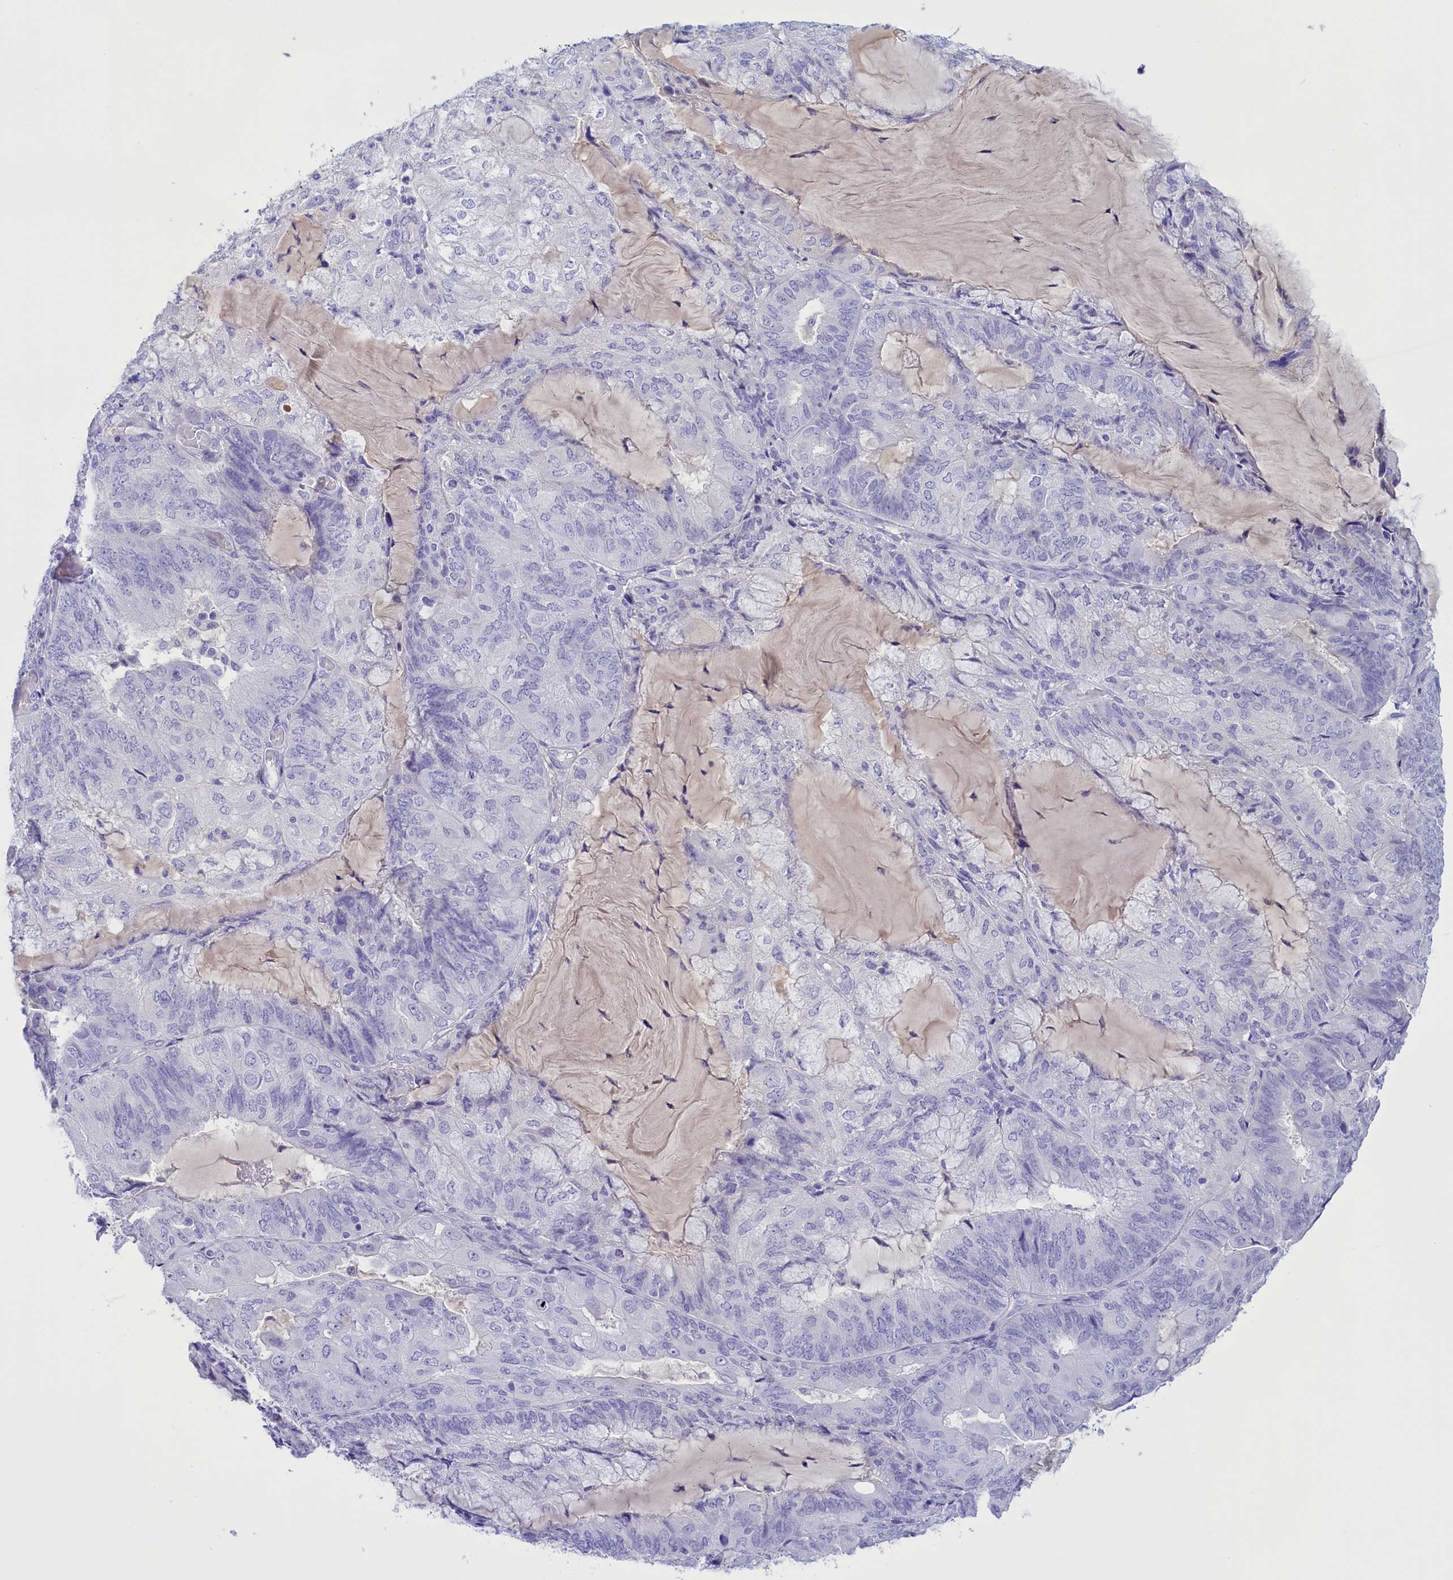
{"staining": {"intensity": "negative", "quantity": "none", "location": "none"}, "tissue": "endometrial cancer", "cell_type": "Tumor cells", "image_type": "cancer", "snomed": [{"axis": "morphology", "description": "Adenocarcinoma, NOS"}, {"axis": "topography", "description": "Endometrium"}], "caption": "High power microscopy histopathology image of an immunohistochemistry image of endometrial cancer, revealing no significant positivity in tumor cells.", "gene": "PROK2", "patient": {"sex": "female", "age": 81}}